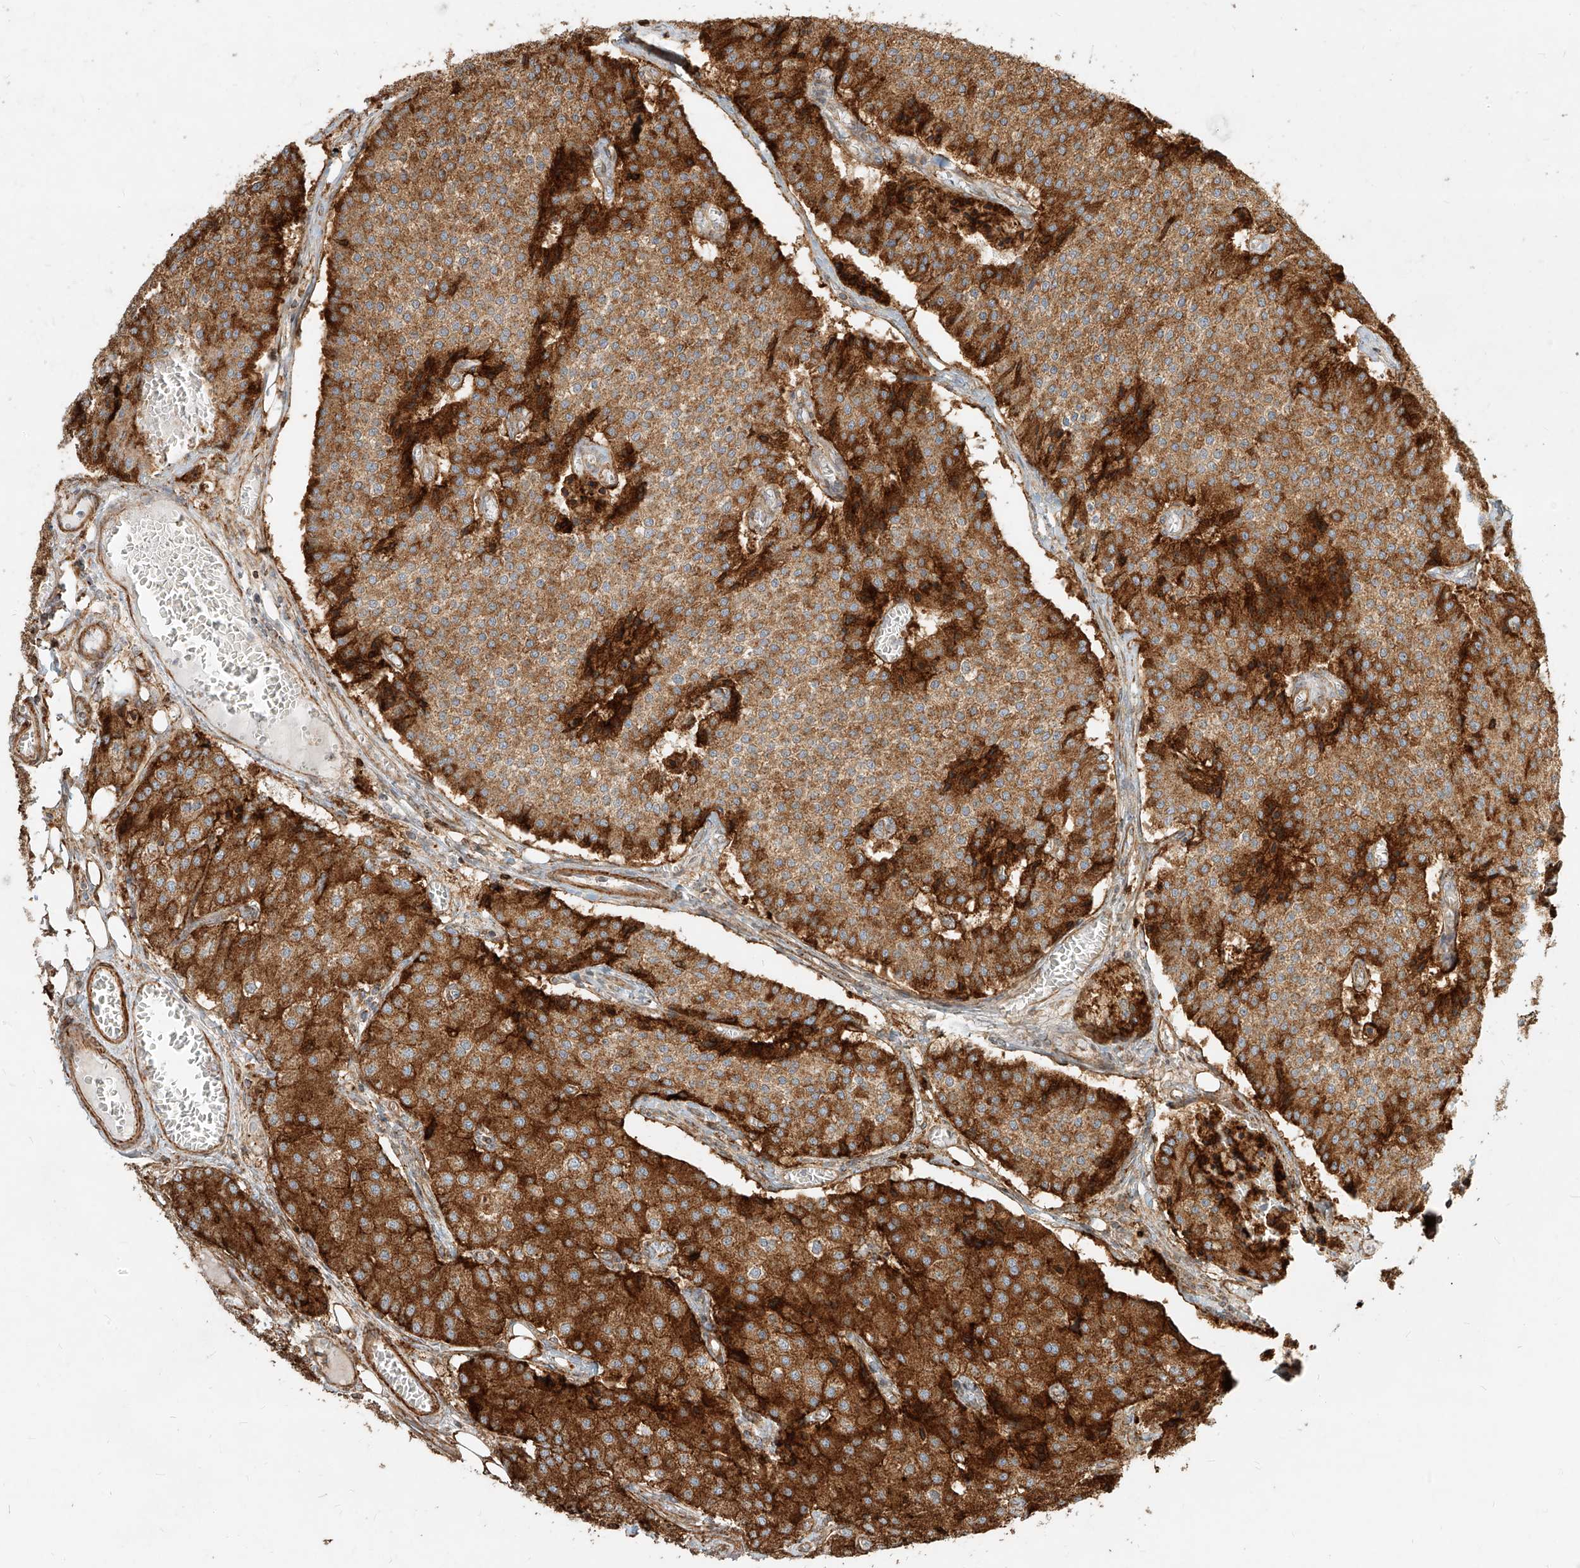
{"staining": {"intensity": "strong", "quantity": ">75%", "location": "cytoplasmic/membranous"}, "tissue": "carcinoid", "cell_type": "Tumor cells", "image_type": "cancer", "snomed": [{"axis": "morphology", "description": "Carcinoid, malignant, NOS"}, {"axis": "topography", "description": "Colon"}], "caption": "Carcinoid (malignant) was stained to show a protein in brown. There is high levels of strong cytoplasmic/membranous expression in about >75% of tumor cells.", "gene": "MTX2", "patient": {"sex": "female", "age": 52}}